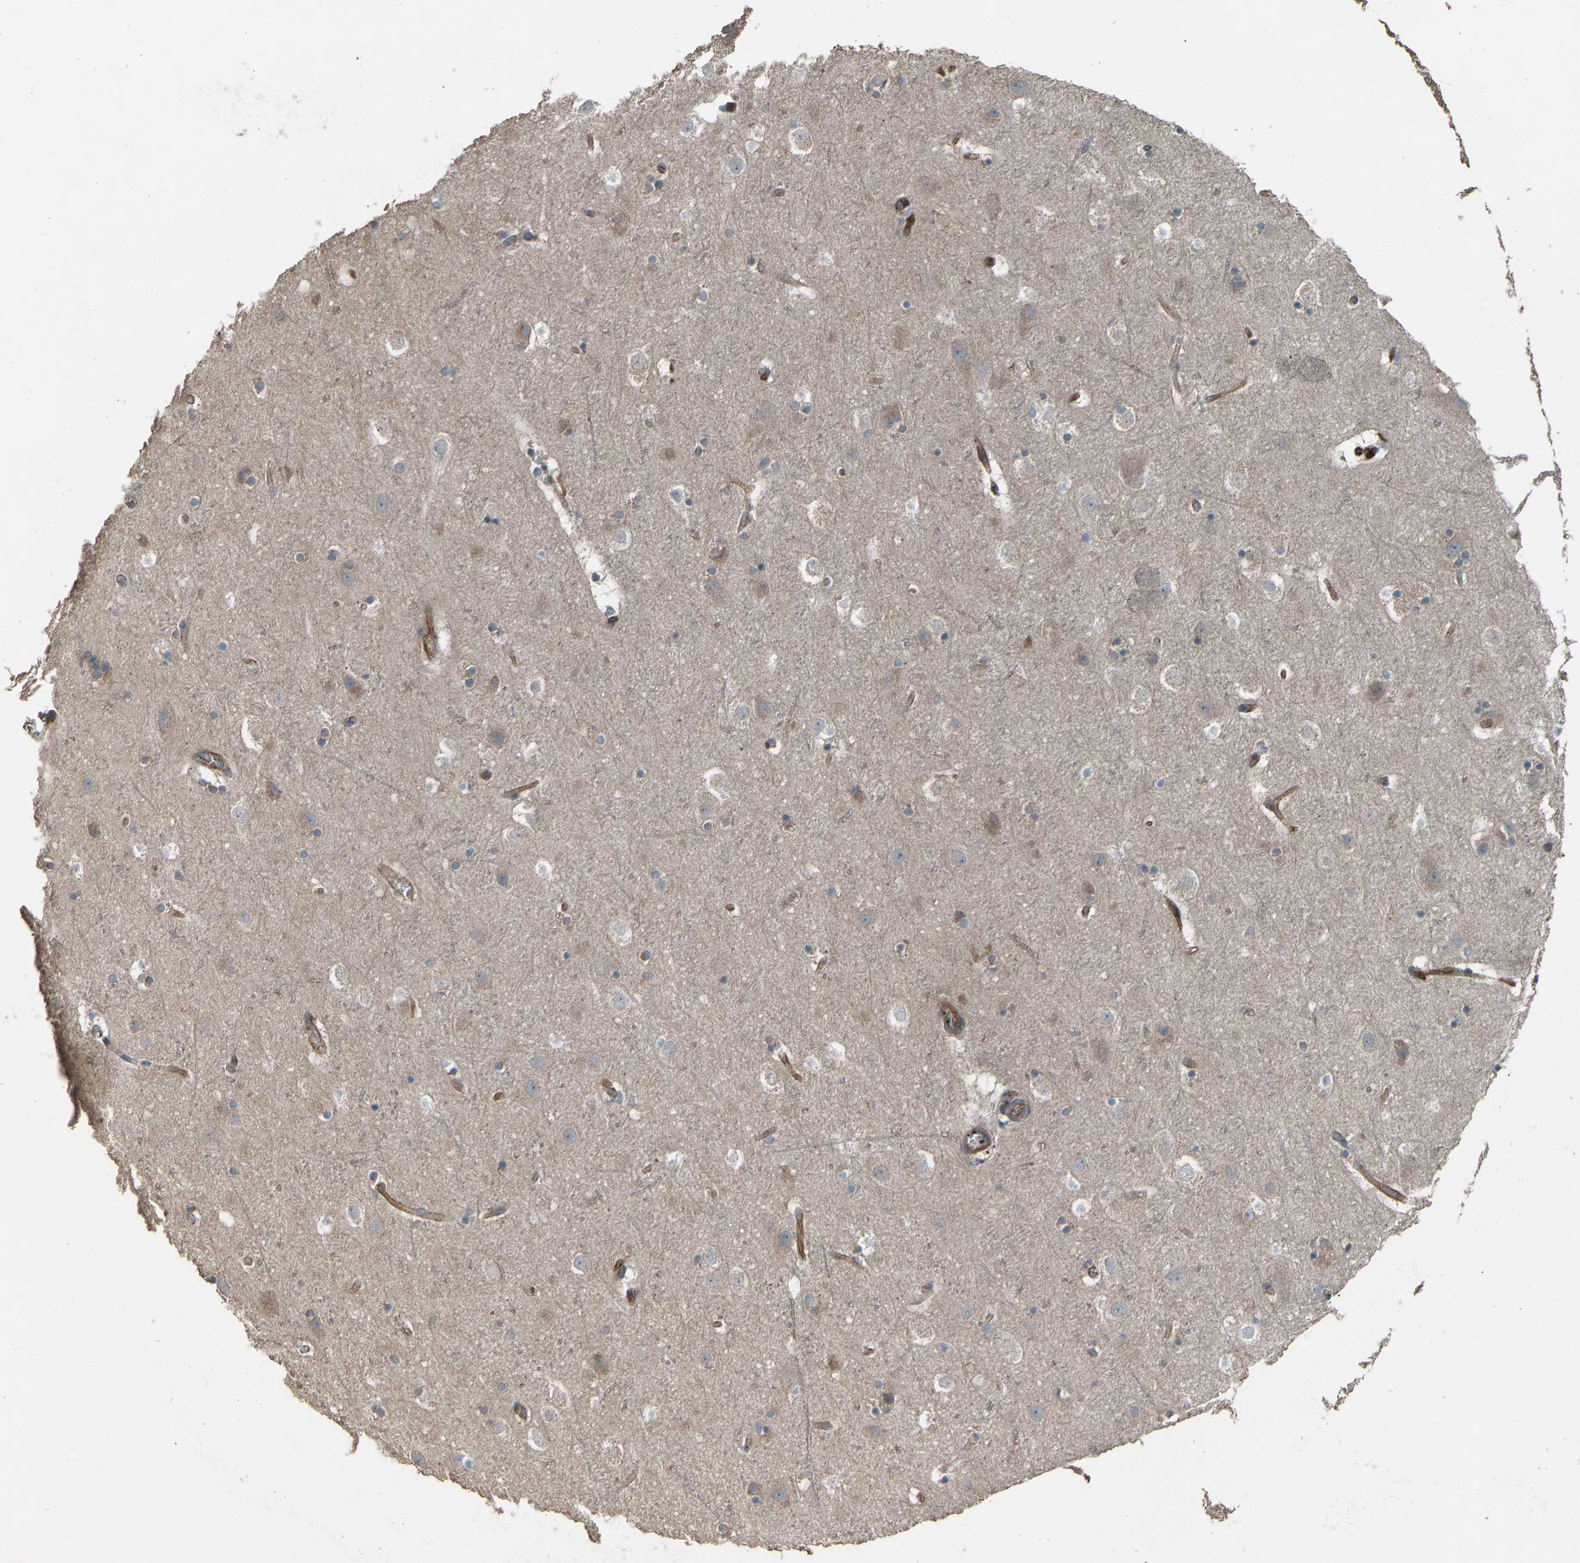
{"staining": {"intensity": "moderate", "quantity": ">75%", "location": "cytoplasmic/membranous"}, "tissue": "cerebral cortex", "cell_type": "Endothelial cells", "image_type": "normal", "snomed": [{"axis": "morphology", "description": "Normal tissue, NOS"}, {"axis": "topography", "description": "Cerebral cortex"}], "caption": "The micrograph reveals a brown stain indicating the presence of a protein in the cytoplasmic/membranous of endothelial cells in cerebral cortex.", "gene": "SLC43A1", "patient": {"sex": "male", "age": 45}}